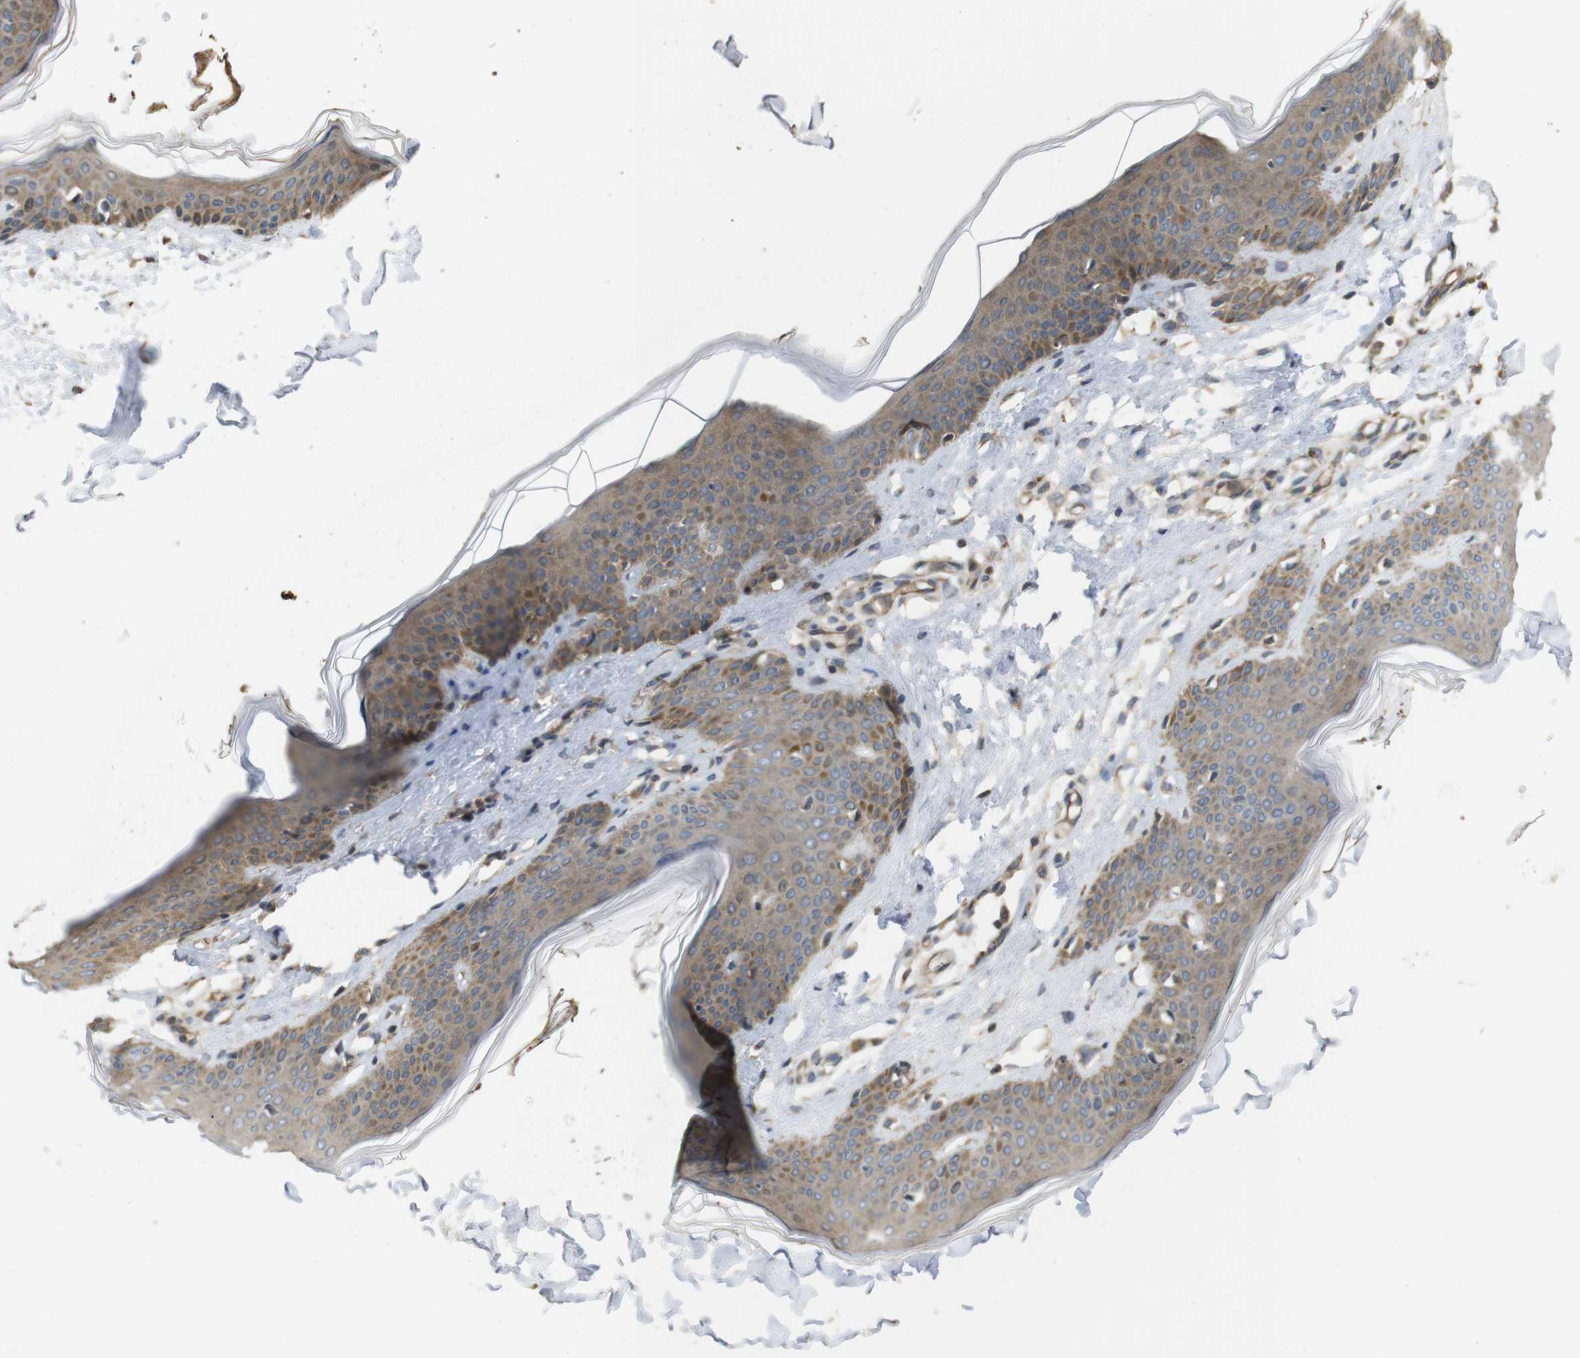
{"staining": {"intensity": "moderate", "quantity": ">75%", "location": "cytoplasmic/membranous"}, "tissue": "skin", "cell_type": "Fibroblasts", "image_type": "normal", "snomed": [{"axis": "morphology", "description": "Normal tissue, NOS"}, {"axis": "topography", "description": "Skin"}], "caption": "Immunohistochemistry (IHC) image of unremarkable skin stained for a protein (brown), which reveals medium levels of moderate cytoplasmic/membranous positivity in approximately >75% of fibroblasts.", "gene": "PCDHB10", "patient": {"sex": "female", "age": 17}}